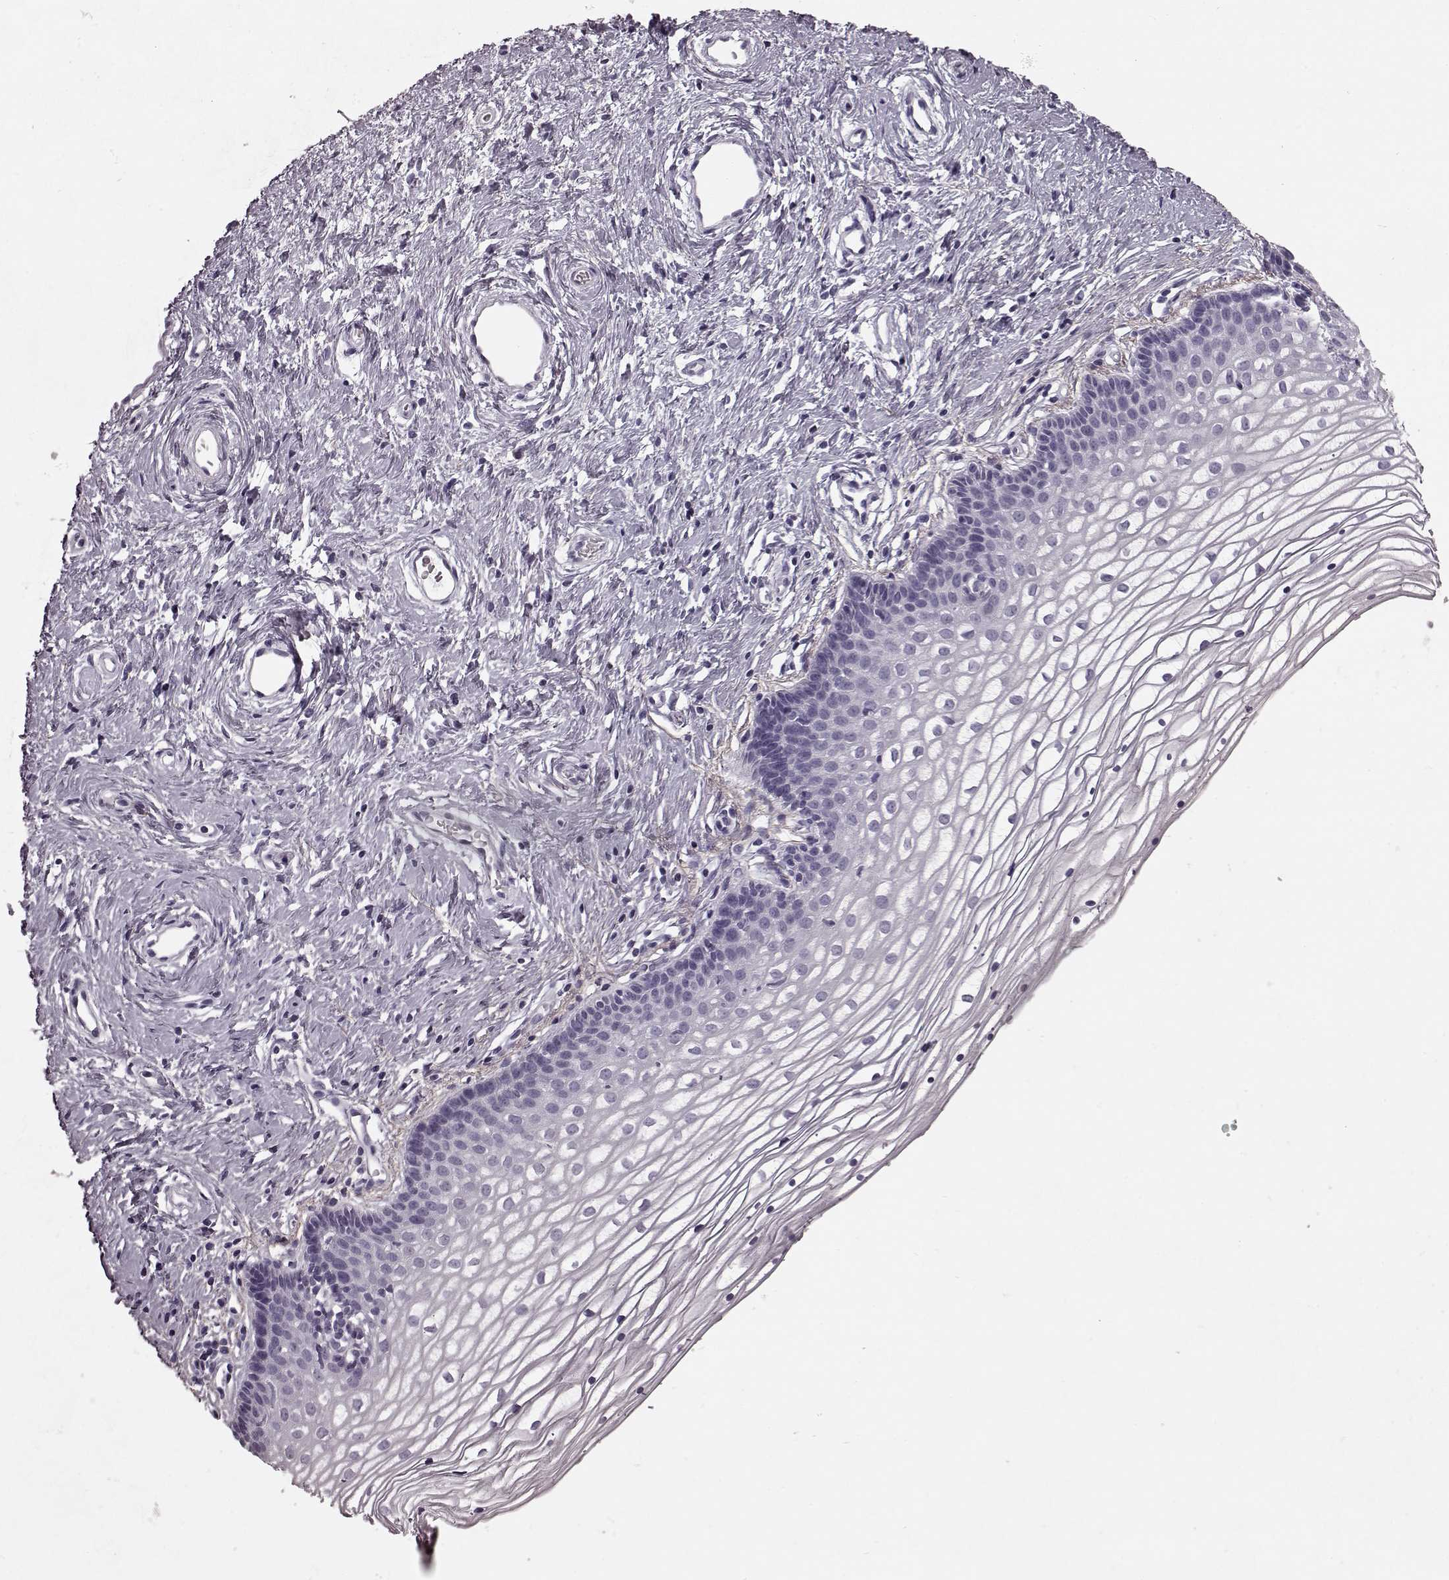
{"staining": {"intensity": "negative", "quantity": "none", "location": "none"}, "tissue": "vagina", "cell_type": "Squamous epithelial cells", "image_type": "normal", "snomed": [{"axis": "morphology", "description": "Normal tissue, NOS"}, {"axis": "topography", "description": "Vagina"}], "caption": "DAB (3,3'-diaminobenzidine) immunohistochemical staining of benign vagina shows no significant positivity in squamous epithelial cells.", "gene": "CST7", "patient": {"sex": "female", "age": 36}}